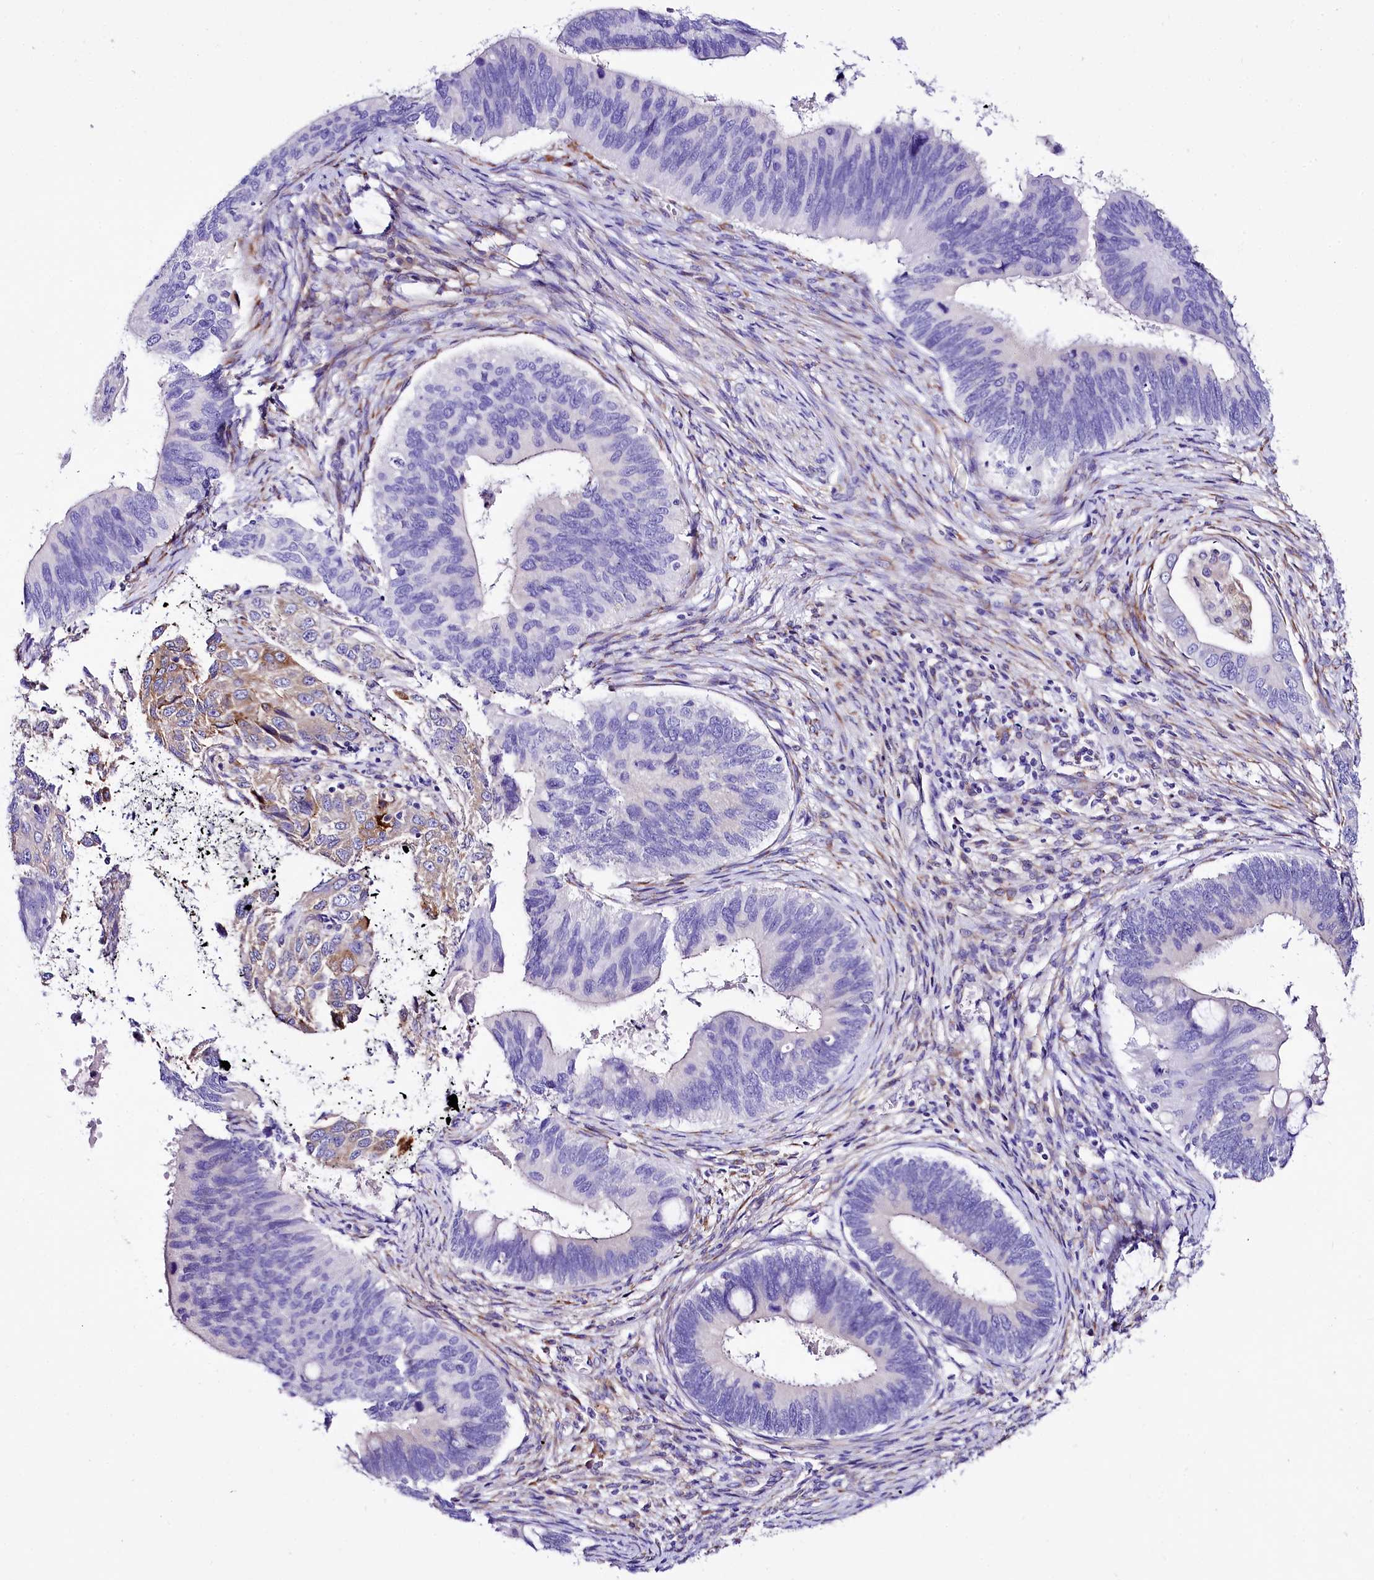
{"staining": {"intensity": "negative", "quantity": "none", "location": "none"}, "tissue": "cervical cancer", "cell_type": "Tumor cells", "image_type": "cancer", "snomed": [{"axis": "morphology", "description": "Adenocarcinoma, NOS"}, {"axis": "topography", "description": "Cervix"}], "caption": "Immunohistochemistry photomicrograph of neoplastic tissue: human adenocarcinoma (cervical) stained with DAB (3,3'-diaminobenzidine) exhibits no significant protein staining in tumor cells.", "gene": "A2ML1", "patient": {"sex": "female", "age": 42}}